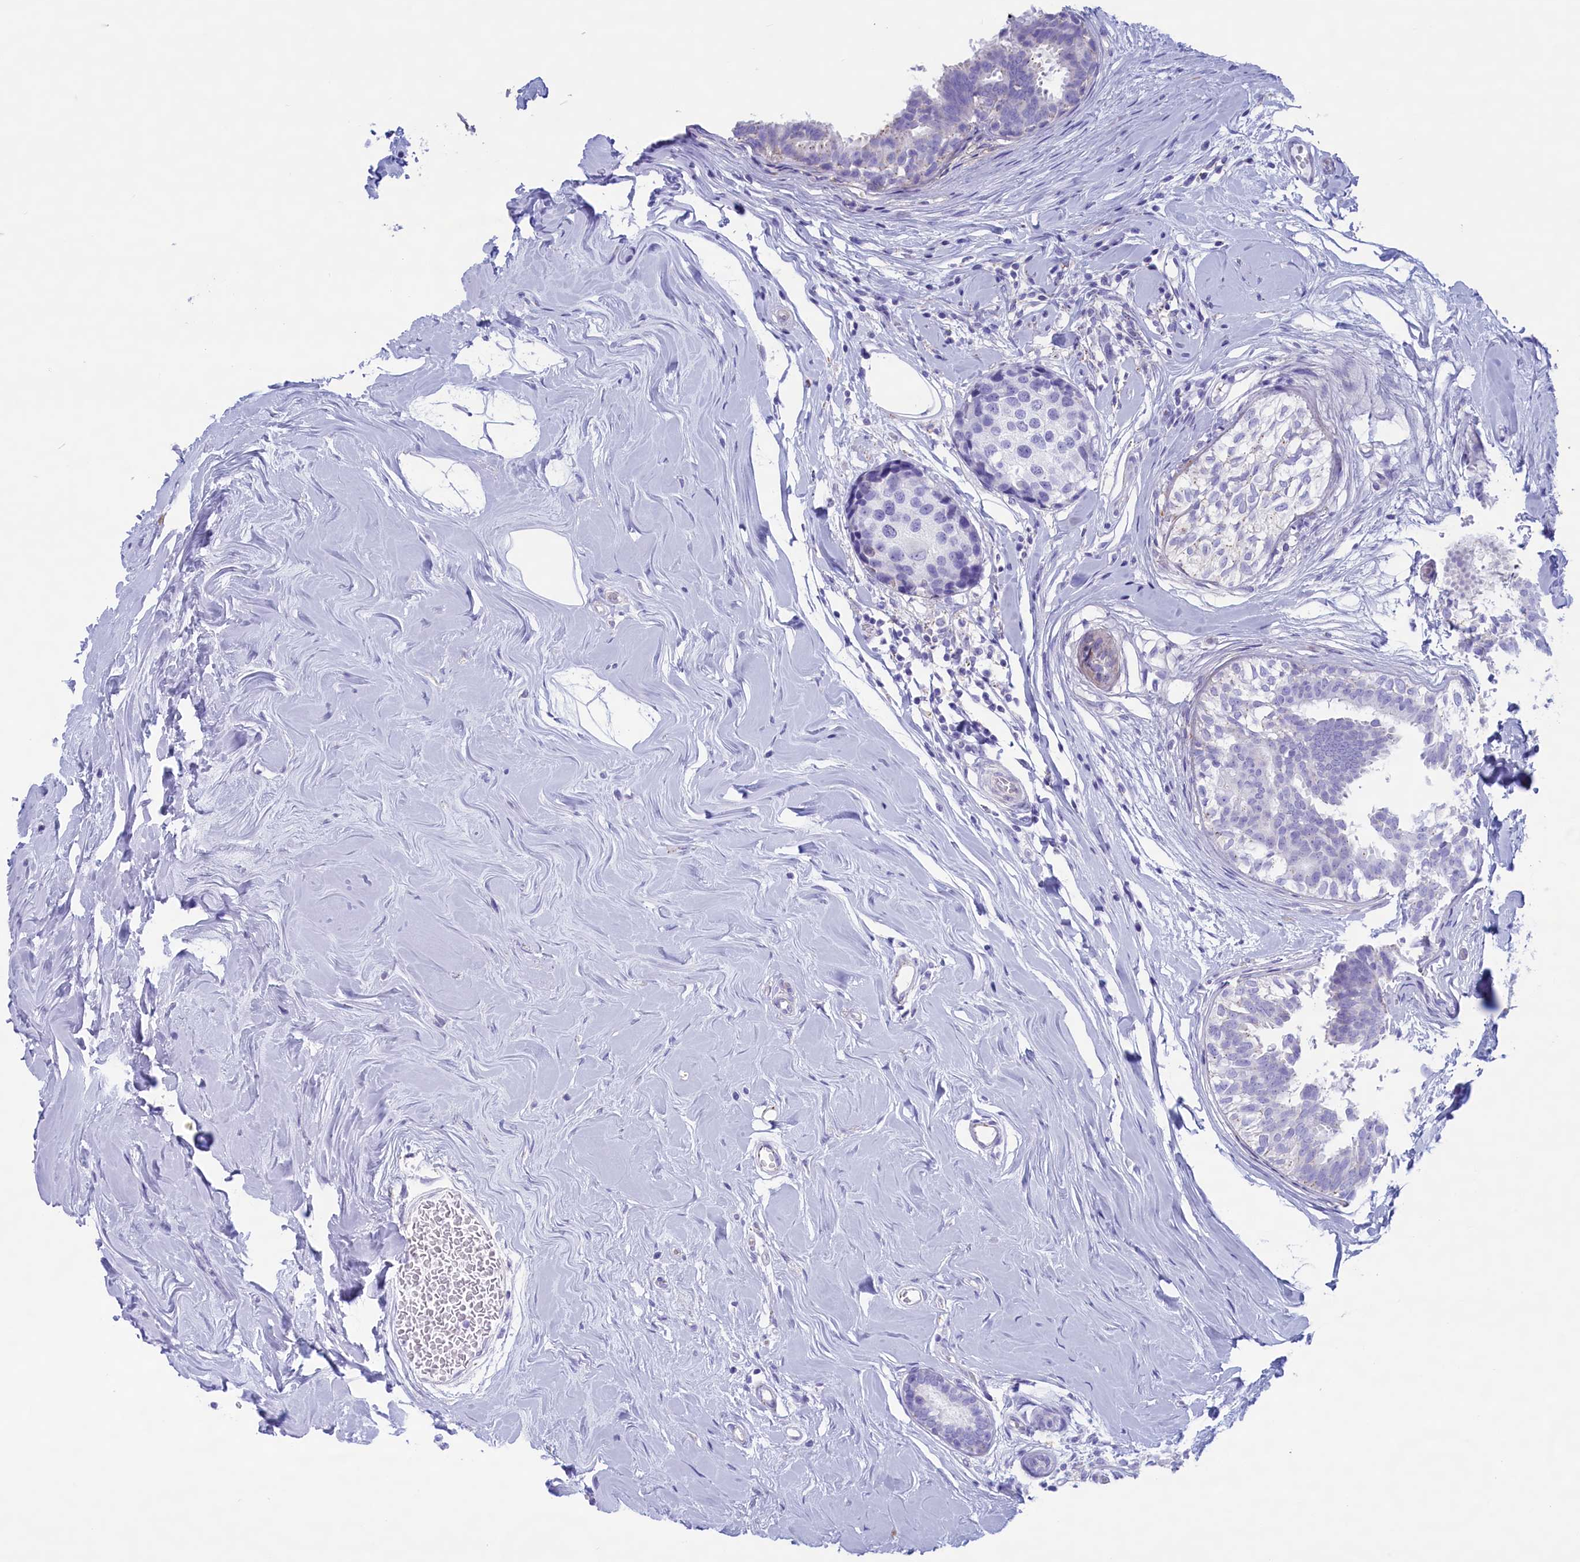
{"staining": {"intensity": "negative", "quantity": "none", "location": "none"}, "tissue": "breast cancer", "cell_type": "Tumor cells", "image_type": "cancer", "snomed": [{"axis": "morphology", "description": "Lobular carcinoma"}, {"axis": "topography", "description": "Breast"}], "caption": "Photomicrograph shows no protein expression in tumor cells of lobular carcinoma (breast) tissue.", "gene": "MPV17L2", "patient": {"sex": "female", "age": 59}}